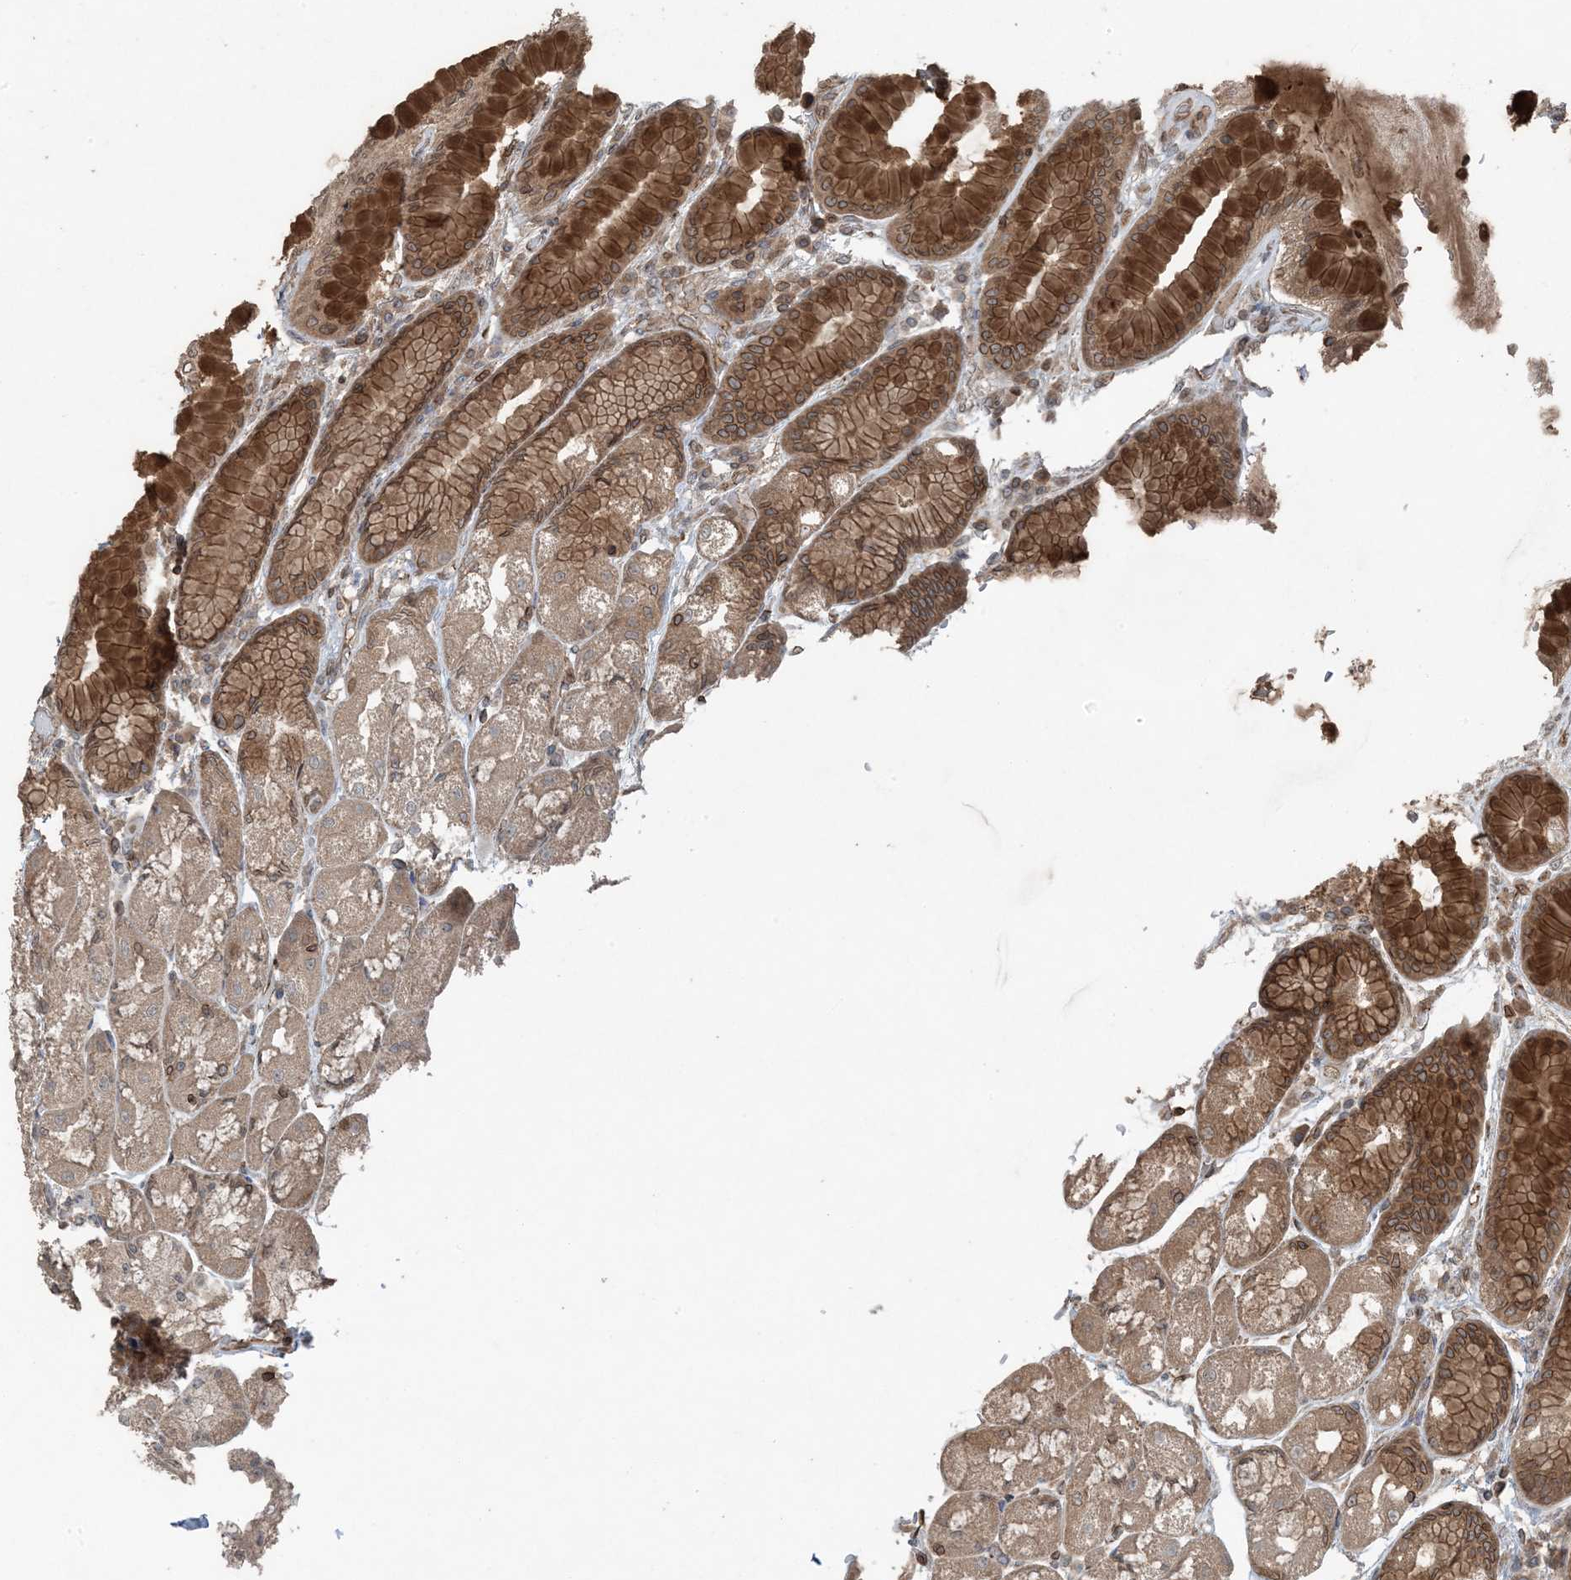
{"staining": {"intensity": "strong", "quantity": "25%-75%", "location": "cytoplasmic/membranous,nuclear"}, "tissue": "stomach", "cell_type": "Glandular cells", "image_type": "normal", "snomed": [{"axis": "morphology", "description": "Normal tissue, NOS"}, {"axis": "topography", "description": "Stomach"}], "caption": "Immunohistochemistry micrograph of unremarkable stomach: stomach stained using immunohistochemistry reveals high levels of strong protein expression localized specifically in the cytoplasmic/membranous,nuclear of glandular cells, appearing as a cytoplasmic/membranous,nuclear brown color.", "gene": "ZFAND2B", "patient": {"sex": "male", "age": 57}}